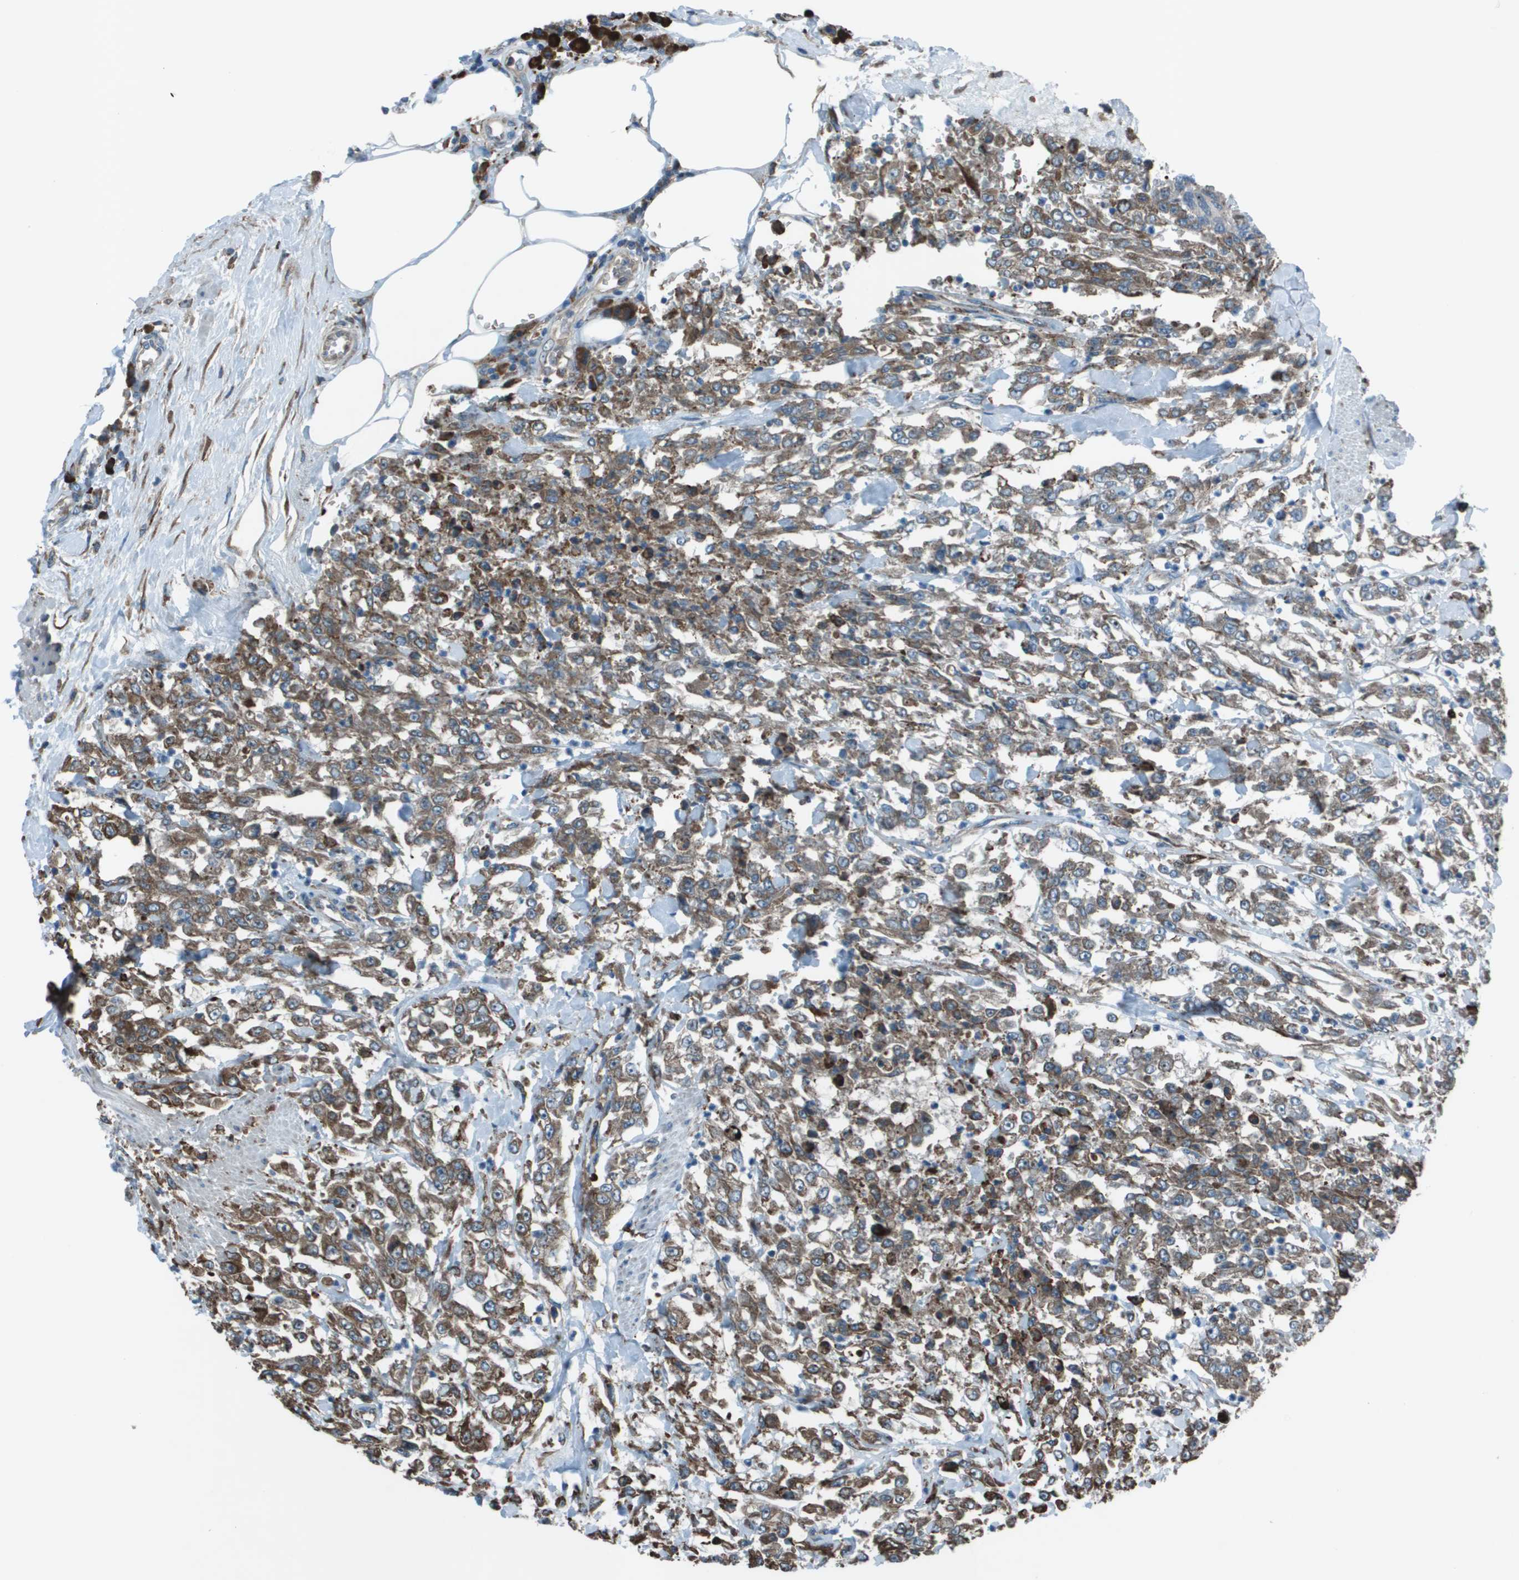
{"staining": {"intensity": "moderate", "quantity": ">75%", "location": "cytoplasmic/membranous"}, "tissue": "urothelial cancer", "cell_type": "Tumor cells", "image_type": "cancer", "snomed": [{"axis": "morphology", "description": "Urothelial carcinoma, High grade"}, {"axis": "topography", "description": "Urinary bladder"}], "caption": "This histopathology image demonstrates IHC staining of human urothelial carcinoma (high-grade), with medium moderate cytoplasmic/membranous expression in about >75% of tumor cells.", "gene": "UTS2", "patient": {"sex": "male", "age": 46}}